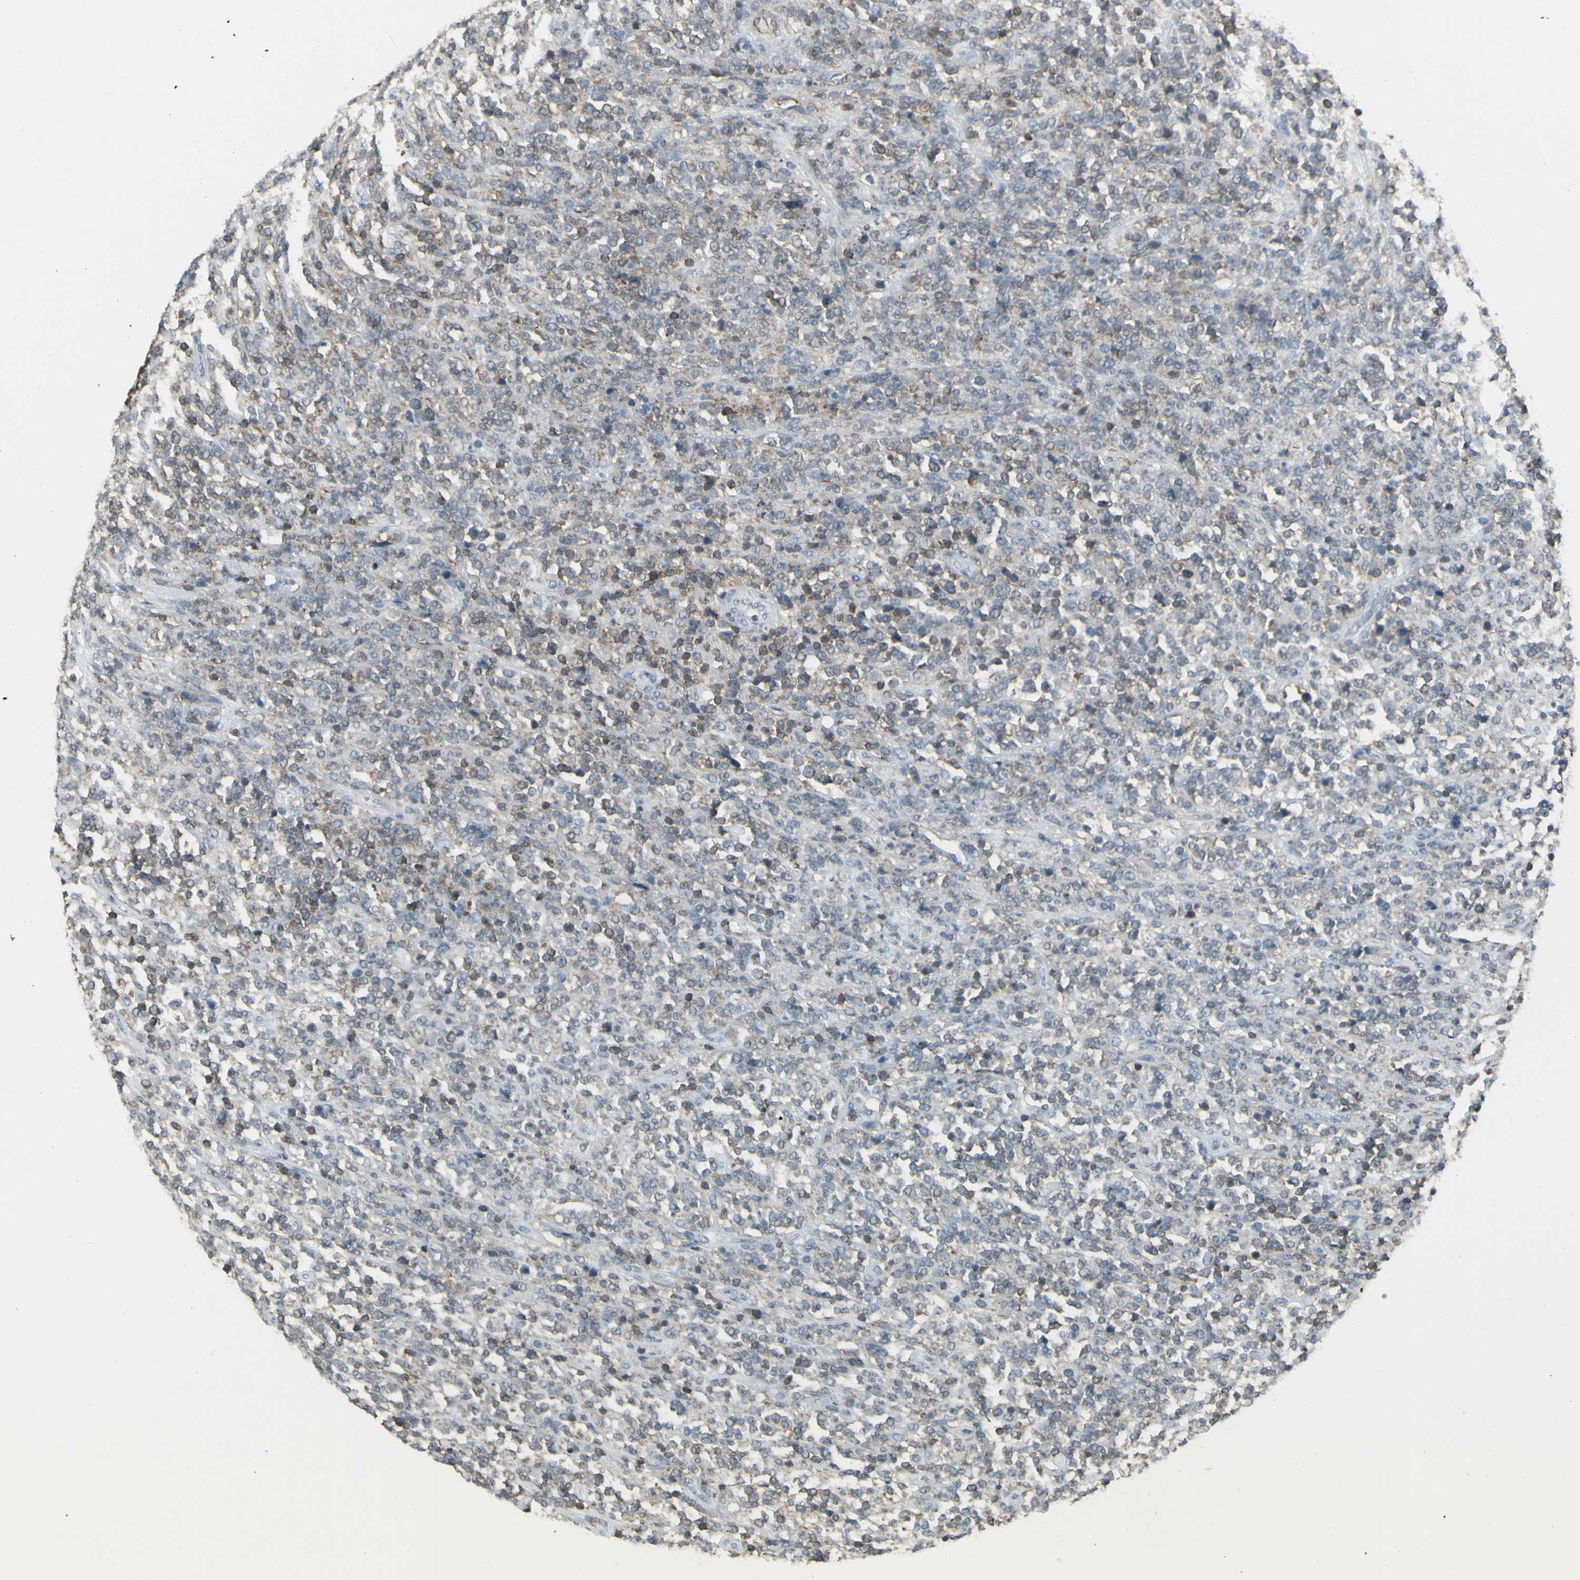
{"staining": {"intensity": "moderate", "quantity": "<25%", "location": "cytoplasmic/membranous"}, "tissue": "lymphoma", "cell_type": "Tumor cells", "image_type": "cancer", "snomed": [{"axis": "morphology", "description": "Malignant lymphoma, non-Hodgkin's type, High grade"}, {"axis": "topography", "description": "Soft tissue"}], "caption": "Lymphoma was stained to show a protein in brown. There is low levels of moderate cytoplasmic/membranous positivity in about <25% of tumor cells.", "gene": "NRG1", "patient": {"sex": "male", "age": 18}}